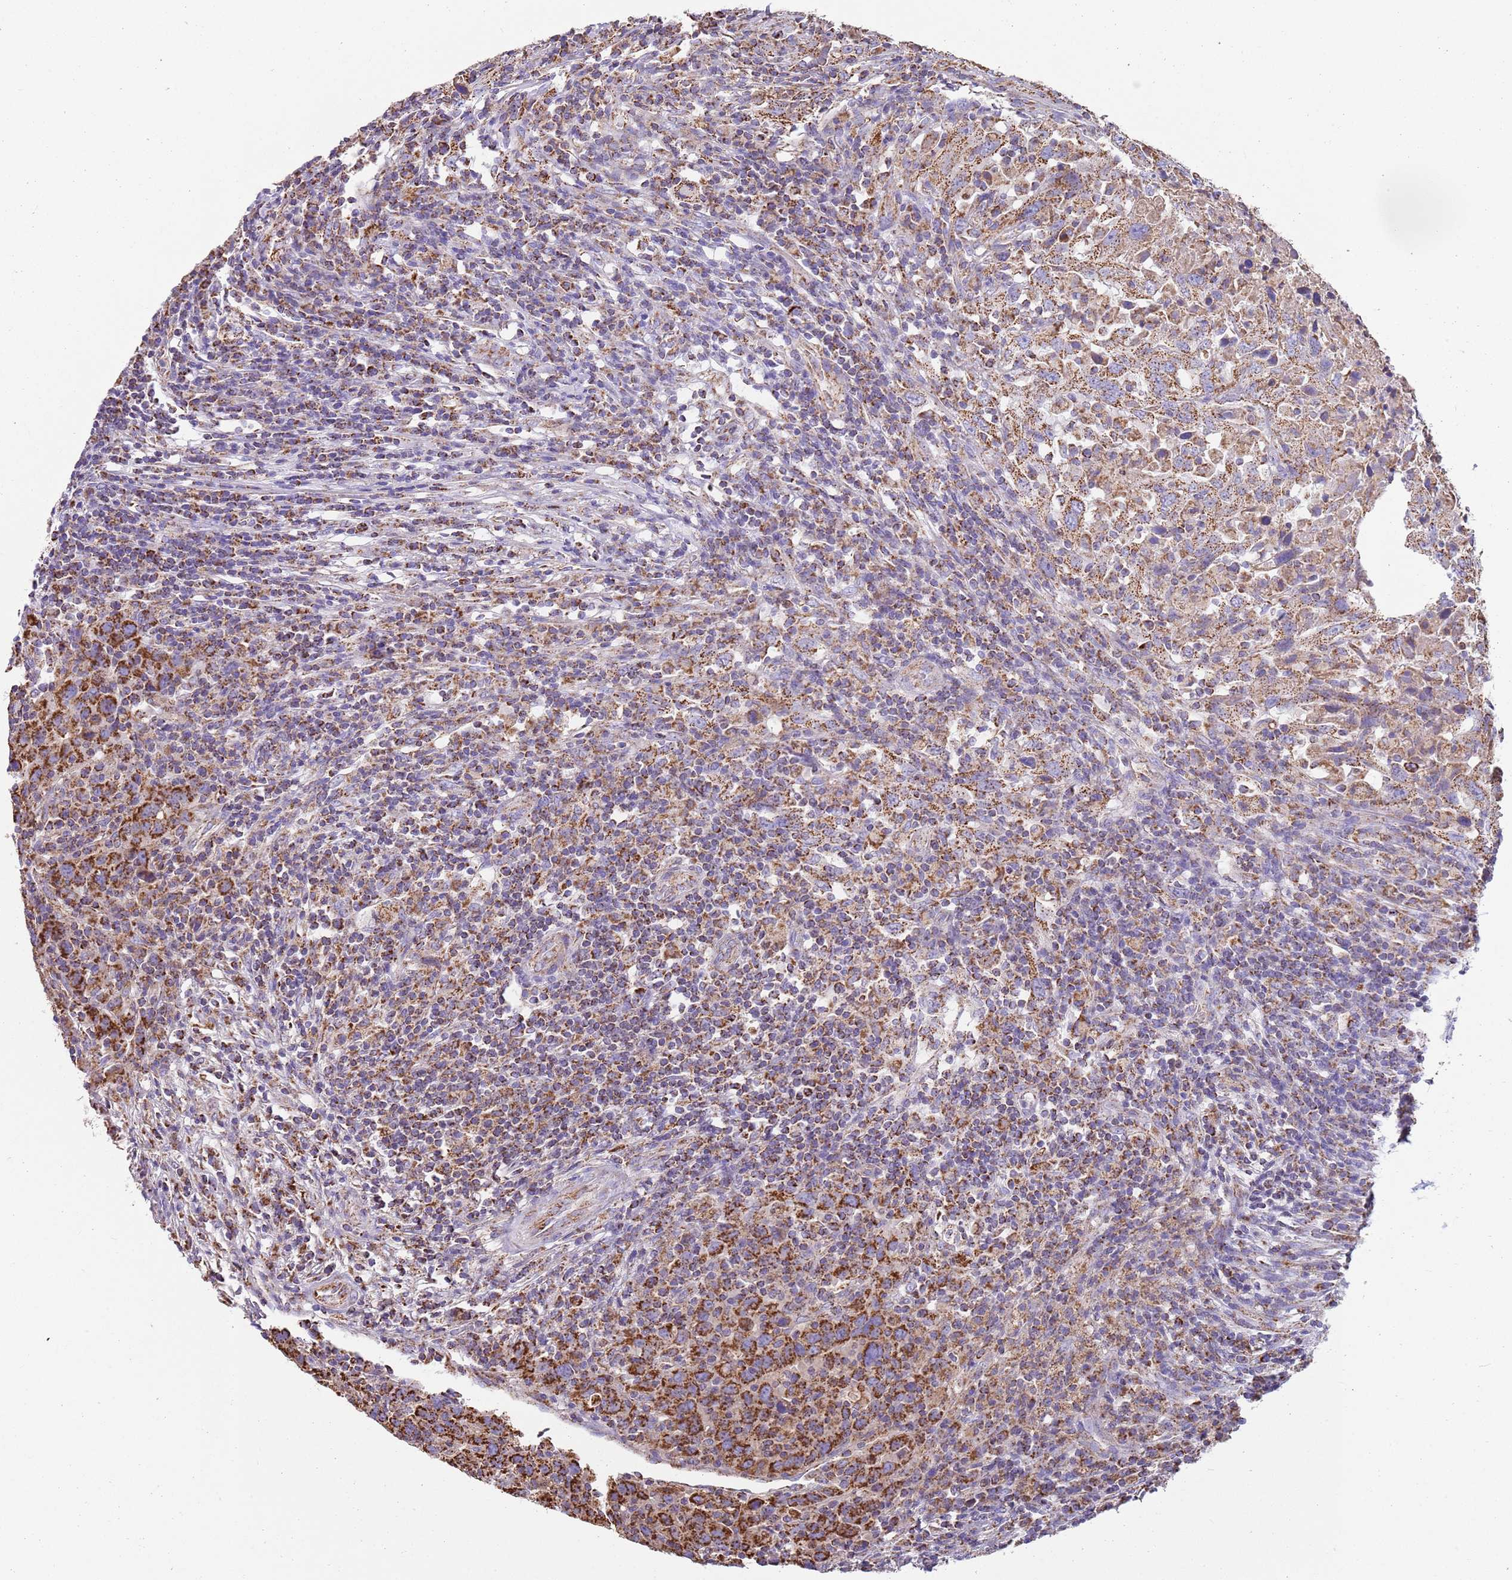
{"staining": {"intensity": "strong", "quantity": ">75%", "location": "cytoplasmic/membranous"}, "tissue": "urothelial cancer", "cell_type": "Tumor cells", "image_type": "cancer", "snomed": [{"axis": "morphology", "description": "Urothelial carcinoma, High grade"}, {"axis": "topography", "description": "Urinary bladder"}], "caption": "Urothelial cancer tissue demonstrates strong cytoplasmic/membranous positivity in approximately >75% of tumor cells (DAB (3,3'-diaminobenzidine) IHC, brown staining for protein, blue staining for nuclei).", "gene": "TTLL1", "patient": {"sex": "male", "age": 61}}